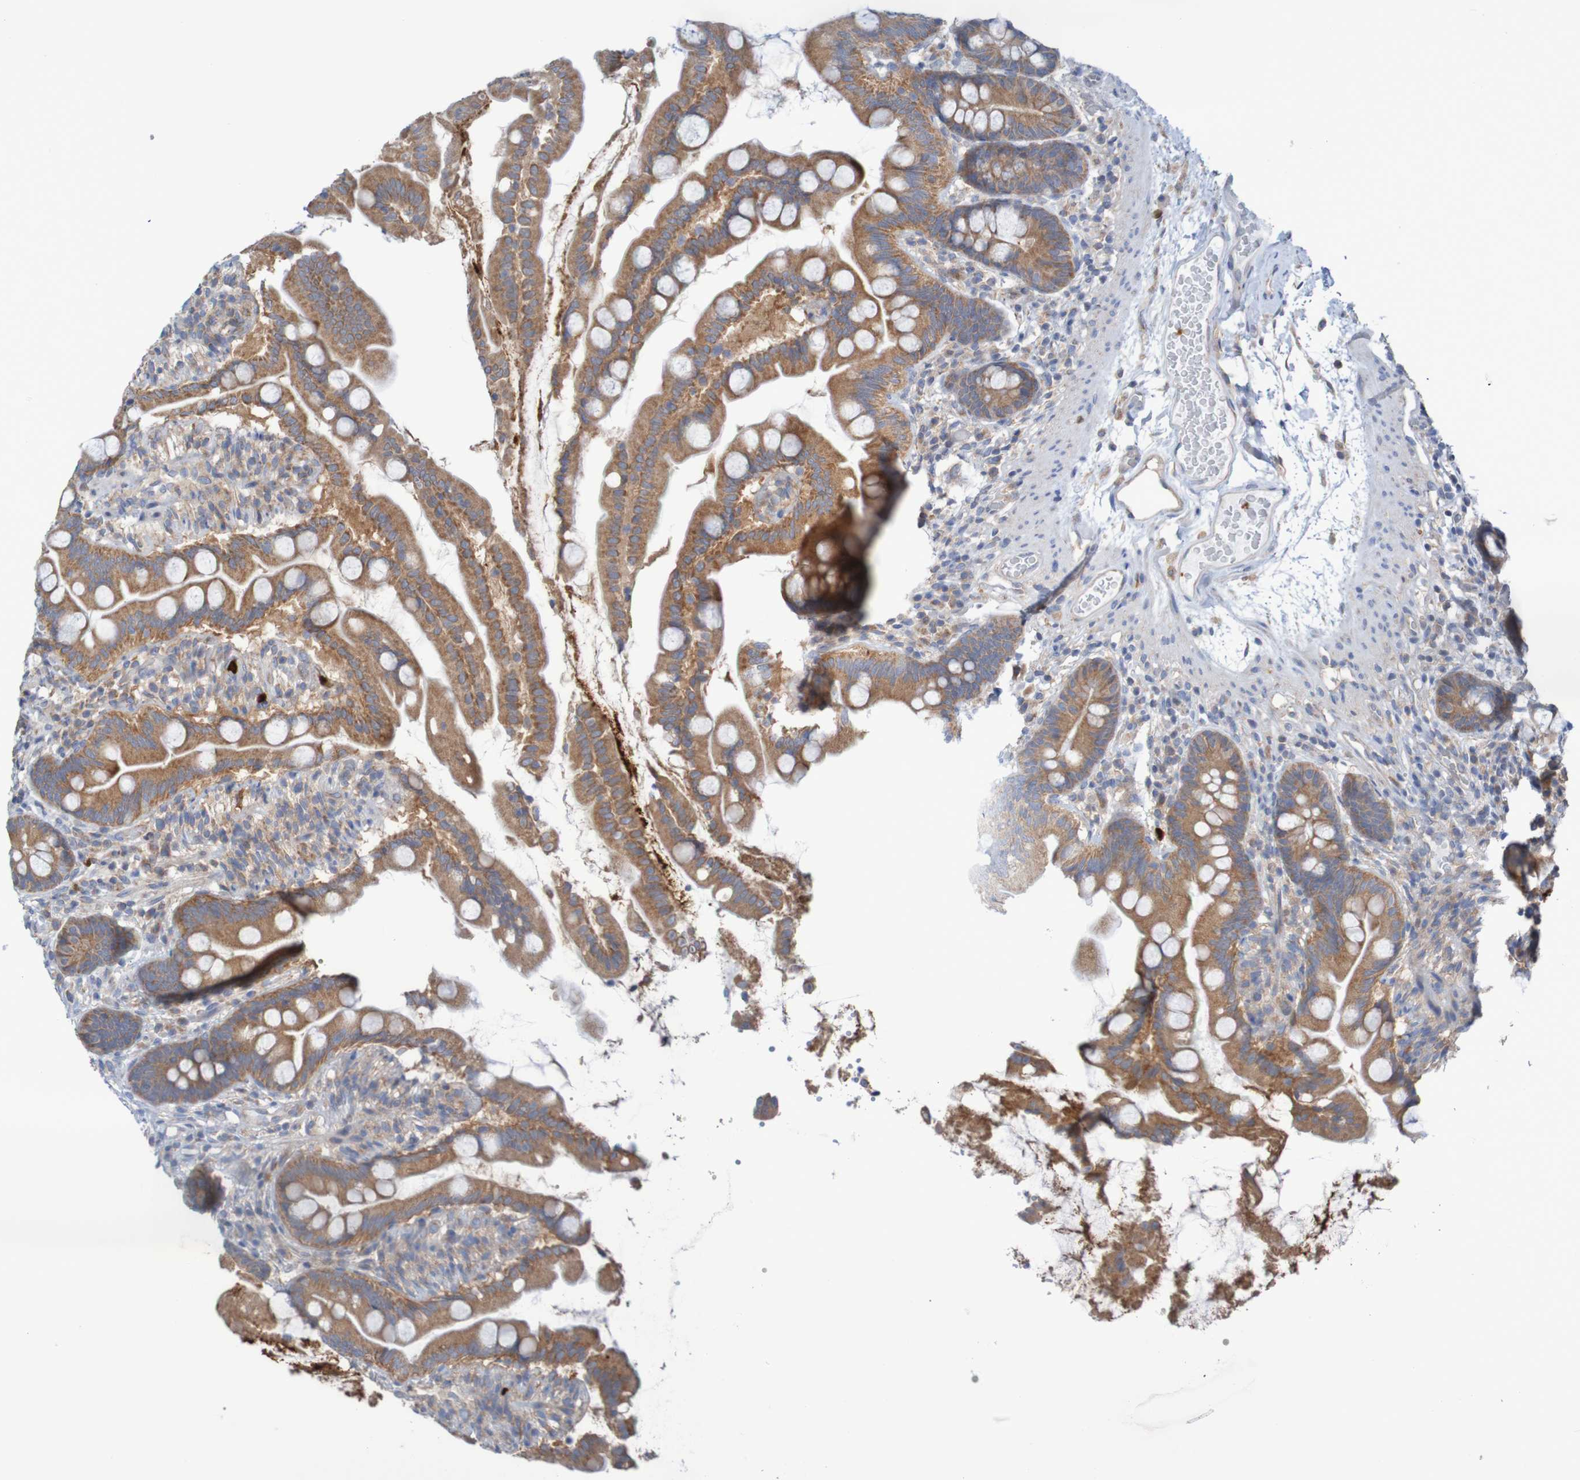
{"staining": {"intensity": "moderate", "quantity": ">75%", "location": "cytoplasmic/membranous"}, "tissue": "small intestine", "cell_type": "Glandular cells", "image_type": "normal", "snomed": [{"axis": "morphology", "description": "Normal tissue, NOS"}, {"axis": "topography", "description": "Small intestine"}], "caption": "Benign small intestine reveals moderate cytoplasmic/membranous expression in about >75% of glandular cells, visualized by immunohistochemistry. (DAB IHC with brightfield microscopy, high magnification).", "gene": "PARP4", "patient": {"sex": "female", "age": 56}}